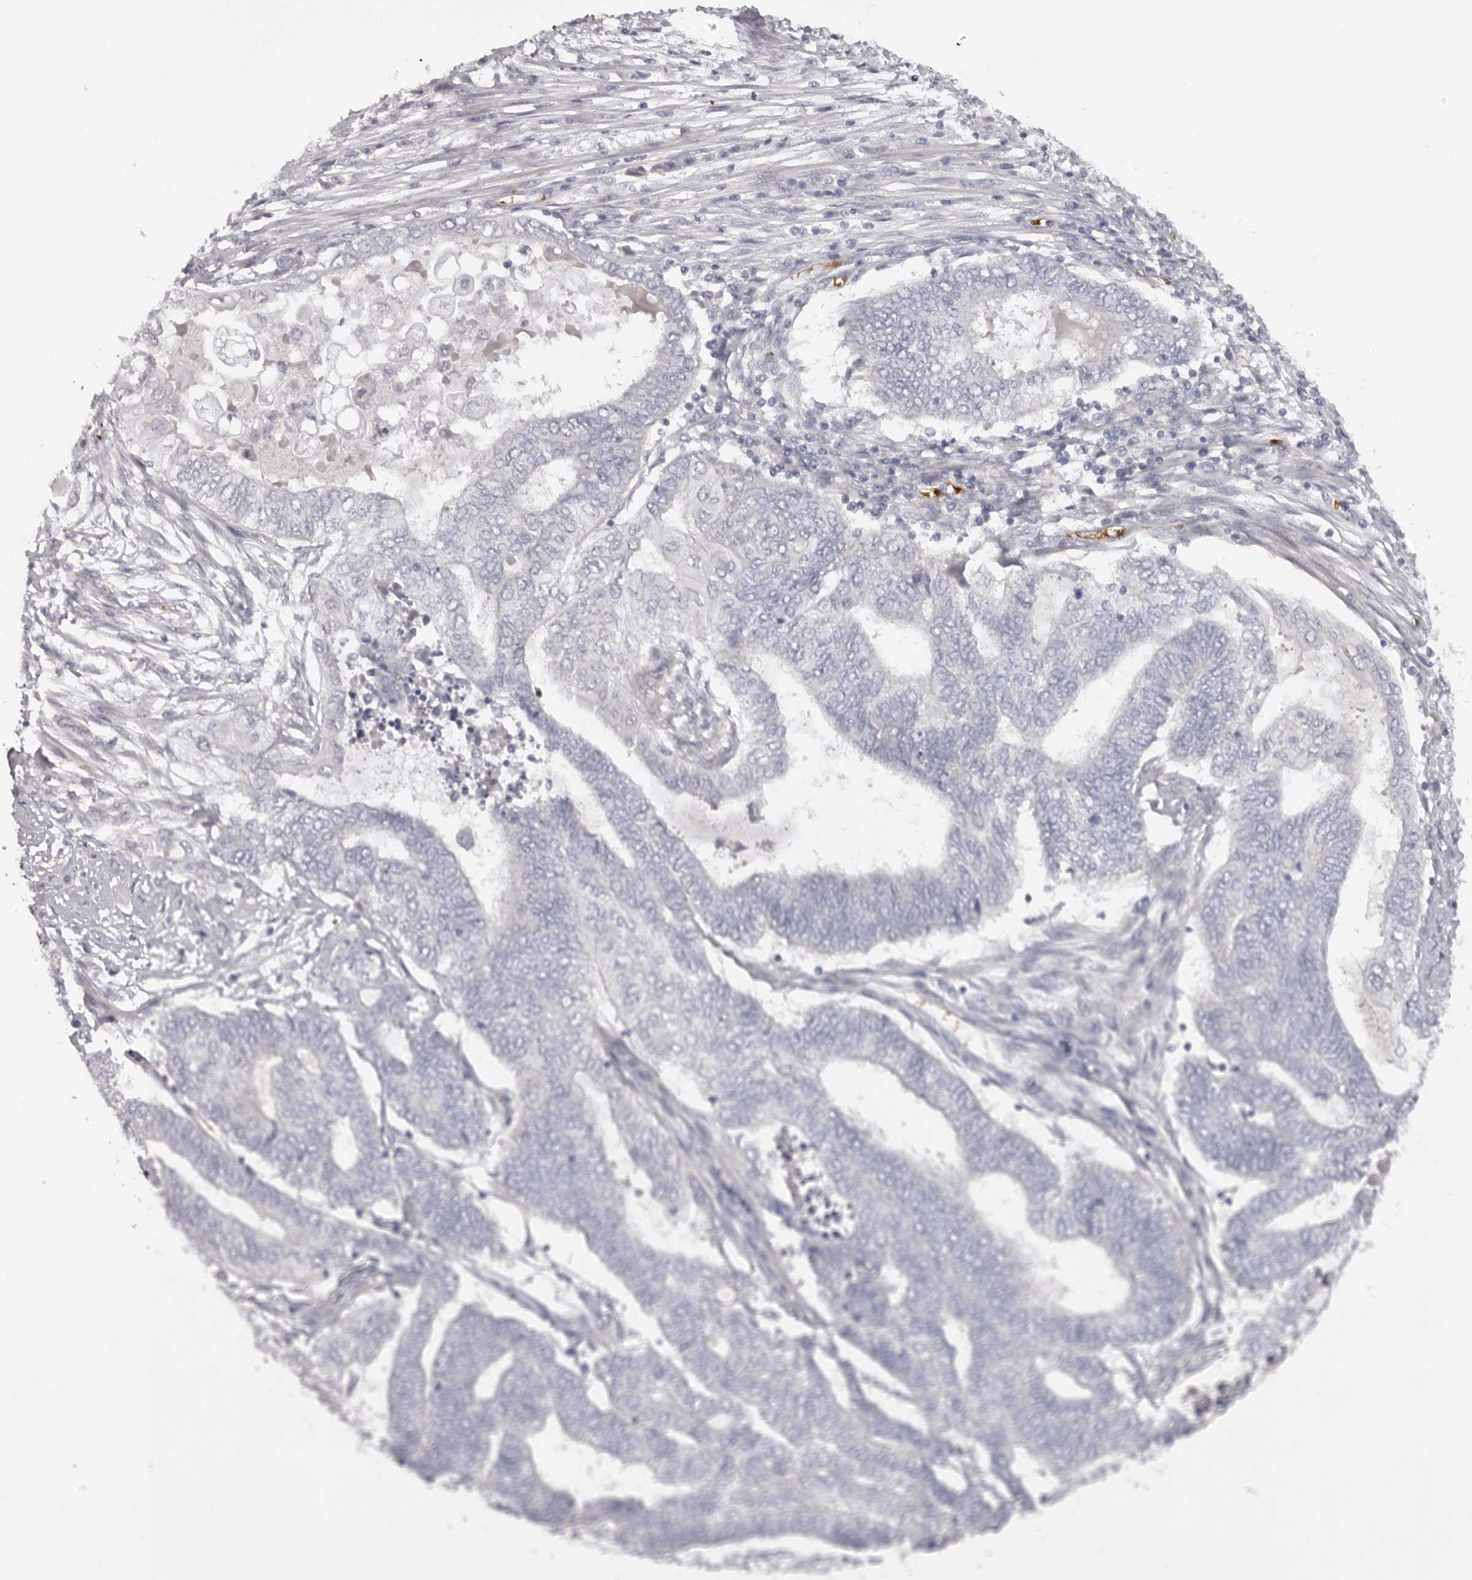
{"staining": {"intensity": "negative", "quantity": "none", "location": "none"}, "tissue": "endometrial cancer", "cell_type": "Tumor cells", "image_type": "cancer", "snomed": [{"axis": "morphology", "description": "Adenocarcinoma, NOS"}, {"axis": "topography", "description": "Uterus"}, {"axis": "topography", "description": "Endometrium"}], "caption": "Endometrial cancer (adenocarcinoma) was stained to show a protein in brown. There is no significant positivity in tumor cells.", "gene": "TNR", "patient": {"sex": "female", "age": 70}}